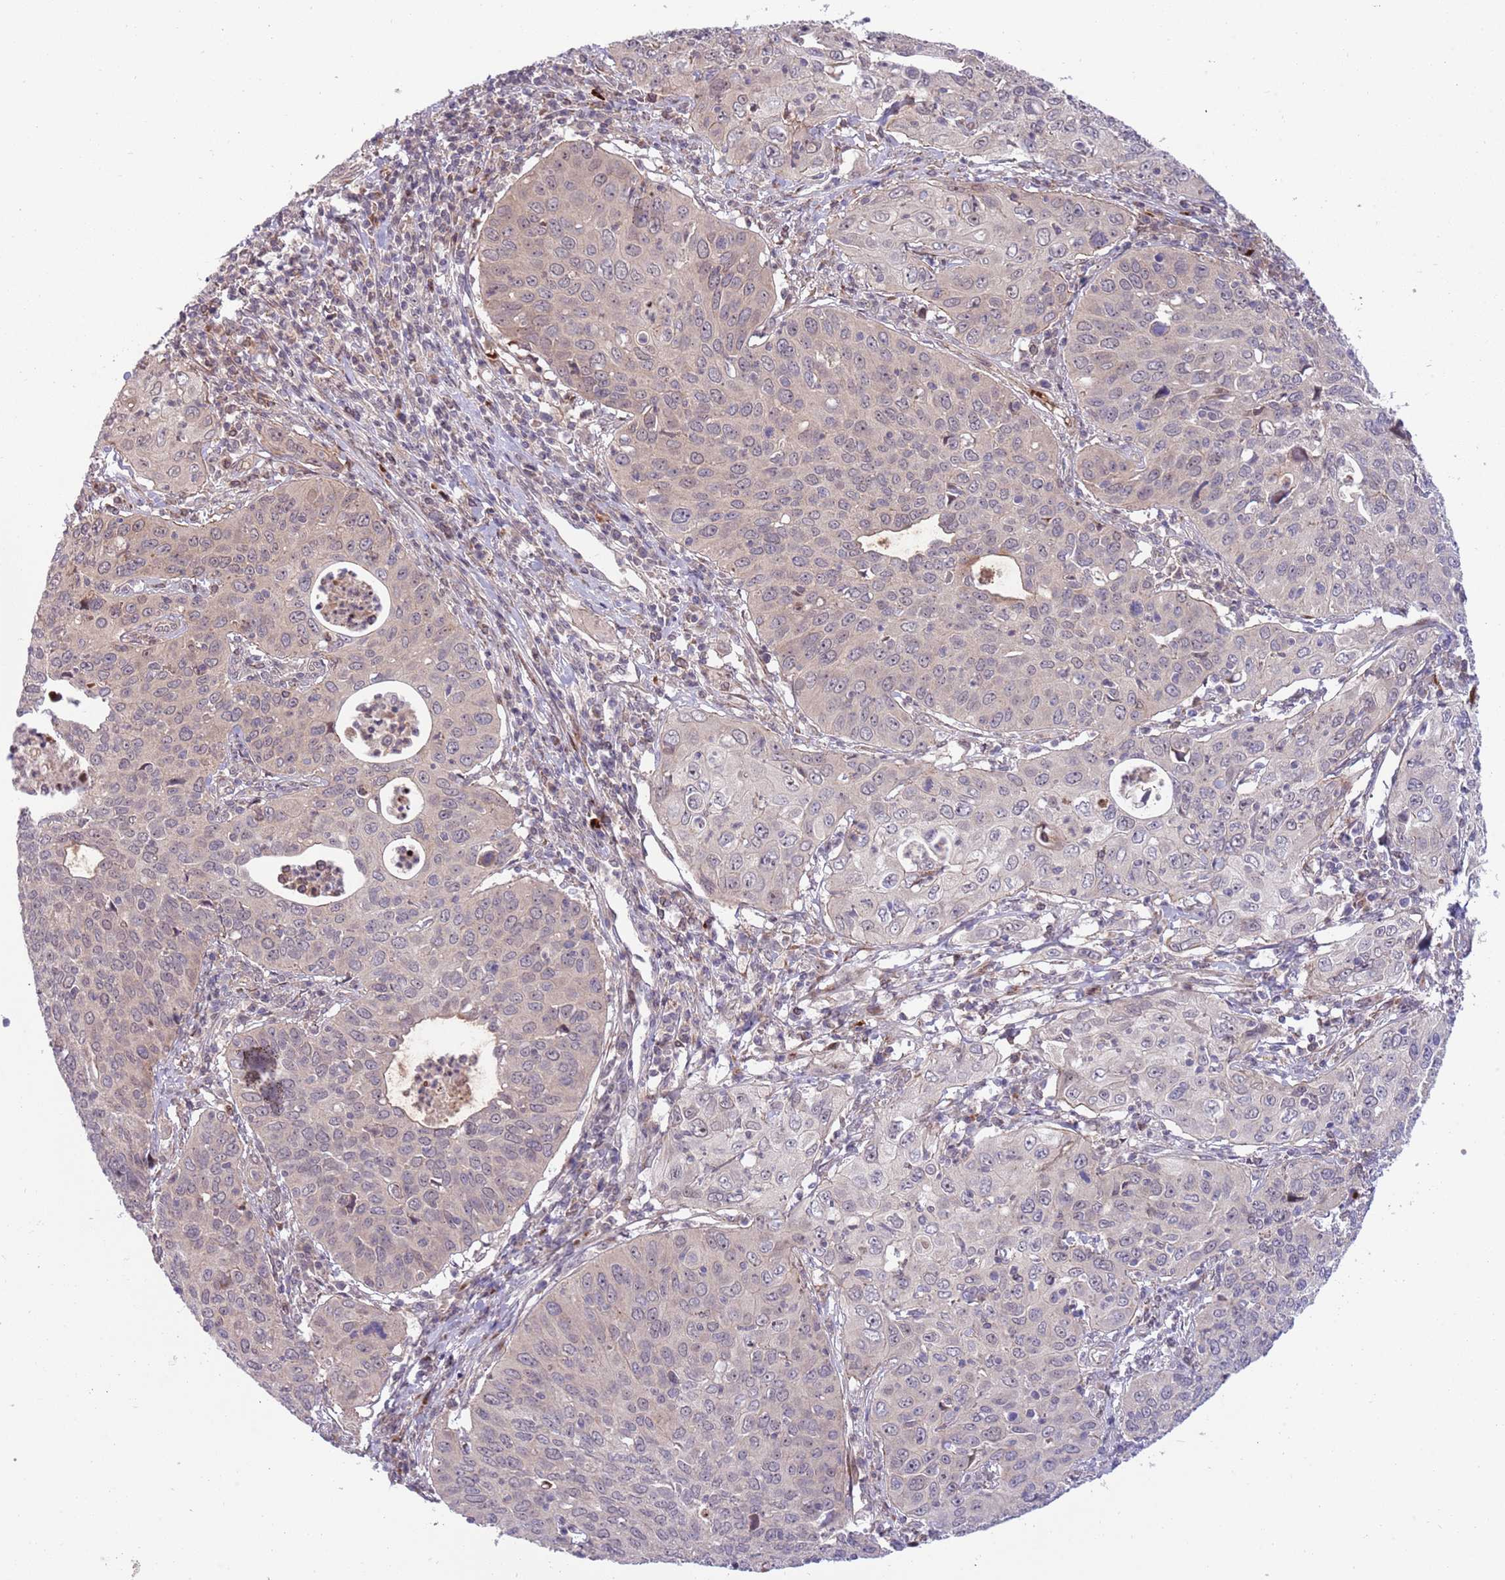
{"staining": {"intensity": "weak", "quantity": "<25%", "location": "cytoplasmic/membranous,nuclear"}, "tissue": "cervical cancer", "cell_type": "Tumor cells", "image_type": "cancer", "snomed": [{"axis": "morphology", "description": "Squamous cell carcinoma, NOS"}, {"axis": "topography", "description": "Cervix"}], "caption": "Cervical cancer (squamous cell carcinoma) was stained to show a protein in brown. There is no significant positivity in tumor cells.", "gene": "NT5DC4", "patient": {"sex": "female", "age": 36}}